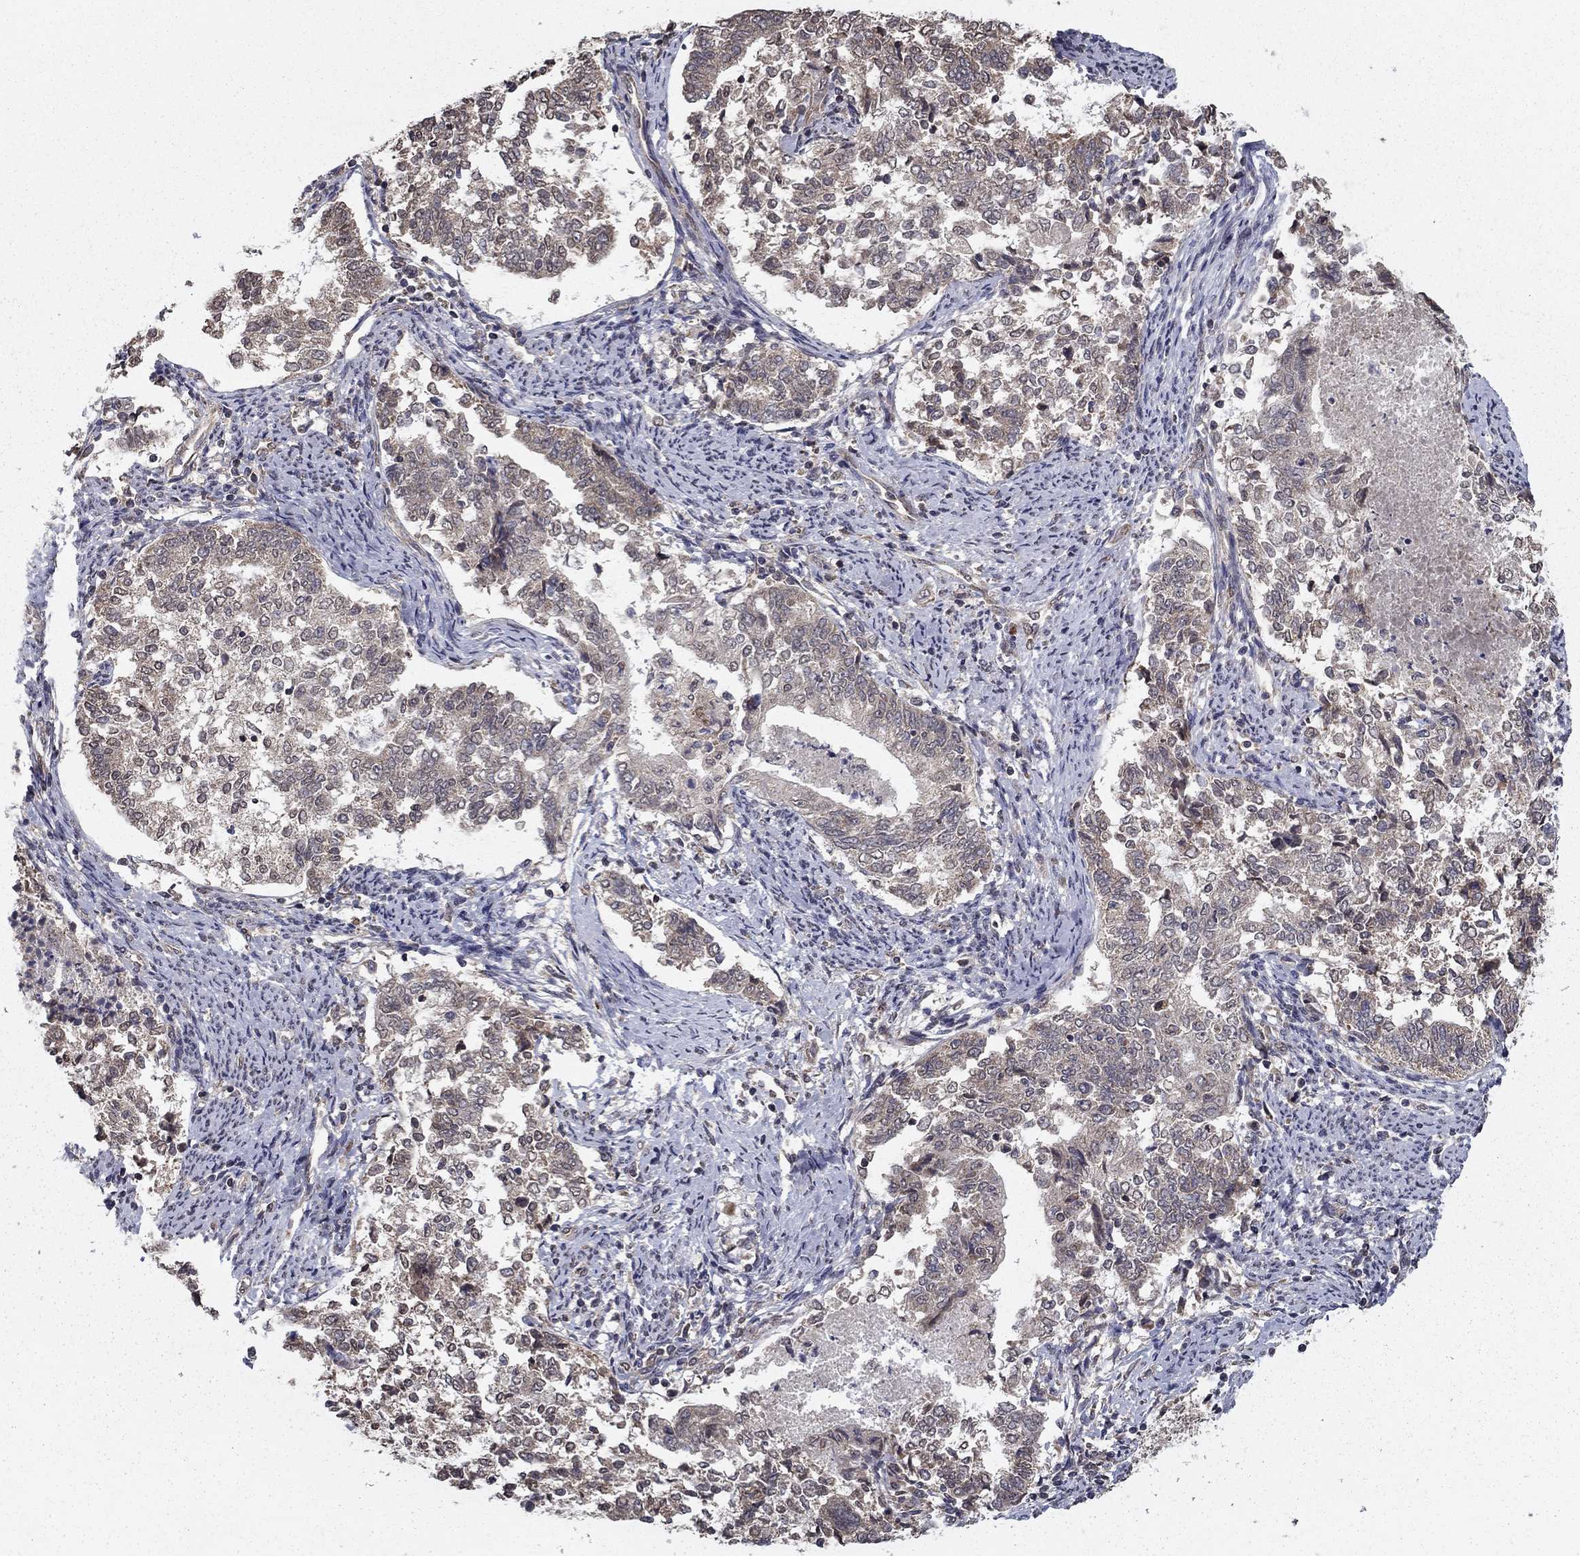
{"staining": {"intensity": "weak", "quantity": "25%-75%", "location": "cytoplasmic/membranous"}, "tissue": "endometrial cancer", "cell_type": "Tumor cells", "image_type": "cancer", "snomed": [{"axis": "morphology", "description": "Adenocarcinoma, NOS"}, {"axis": "topography", "description": "Endometrium"}], "caption": "DAB immunohistochemical staining of human endometrial adenocarcinoma reveals weak cytoplasmic/membranous protein positivity in approximately 25%-75% of tumor cells.", "gene": "SLC2A13", "patient": {"sex": "female", "age": 65}}